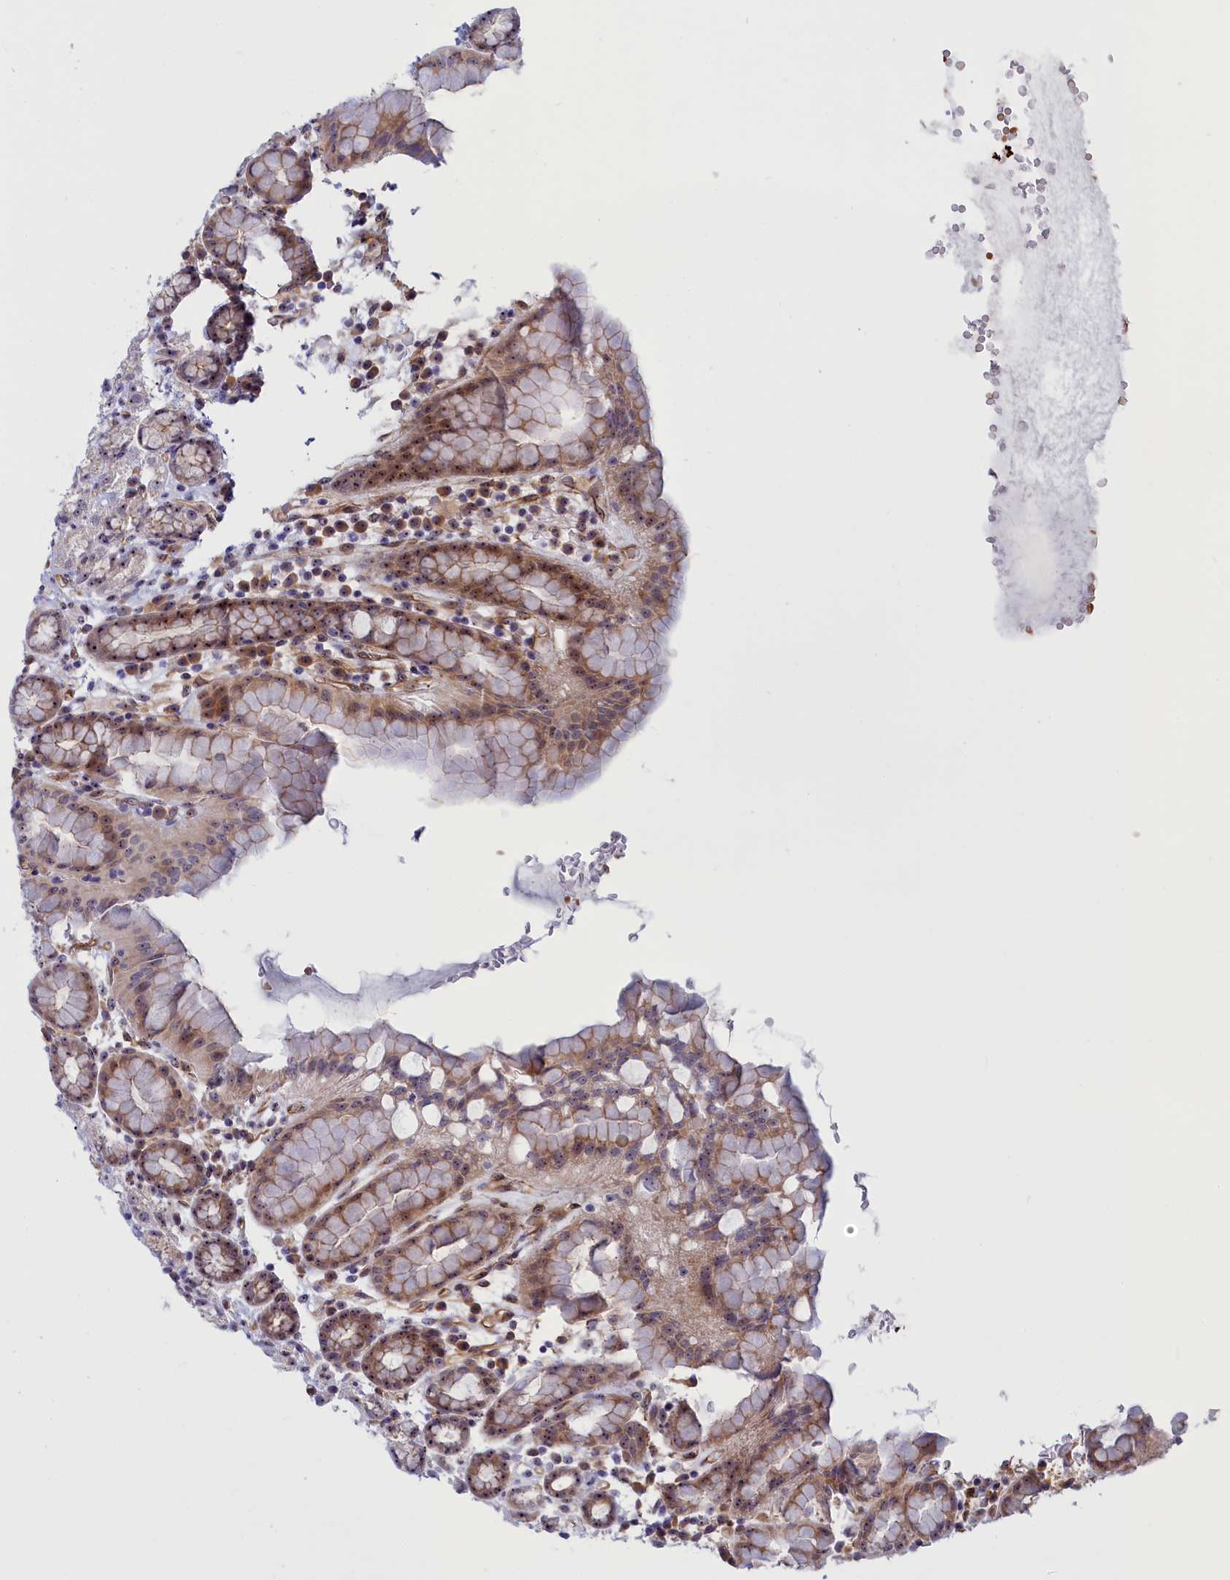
{"staining": {"intensity": "moderate", "quantity": ">75%", "location": "cytoplasmic/membranous,nuclear"}, "tissue": "stomach", "cell_type": "Glandular cells", "image_type": "normal", "snomed": [{"axis": "morphology", "description": "Normal tissue, NOS"}, {"axis": "topography", "description": "Stomach, upper"}, {"axis": "topography", "description": "Stomach, lower"}, {"axis": "topography", "description": "Small intestine"}], "caption": "A high-resolution image shows immunohistochemistry staining of unremarkable stomach, which displays moderate cytoplasmic/membranous,nuclear staining in approximately >75% of glandular cells. Nuclei are stained in blue.", "gene": "DBNDD1", "patient": {"sex": "male", "age": 68}}